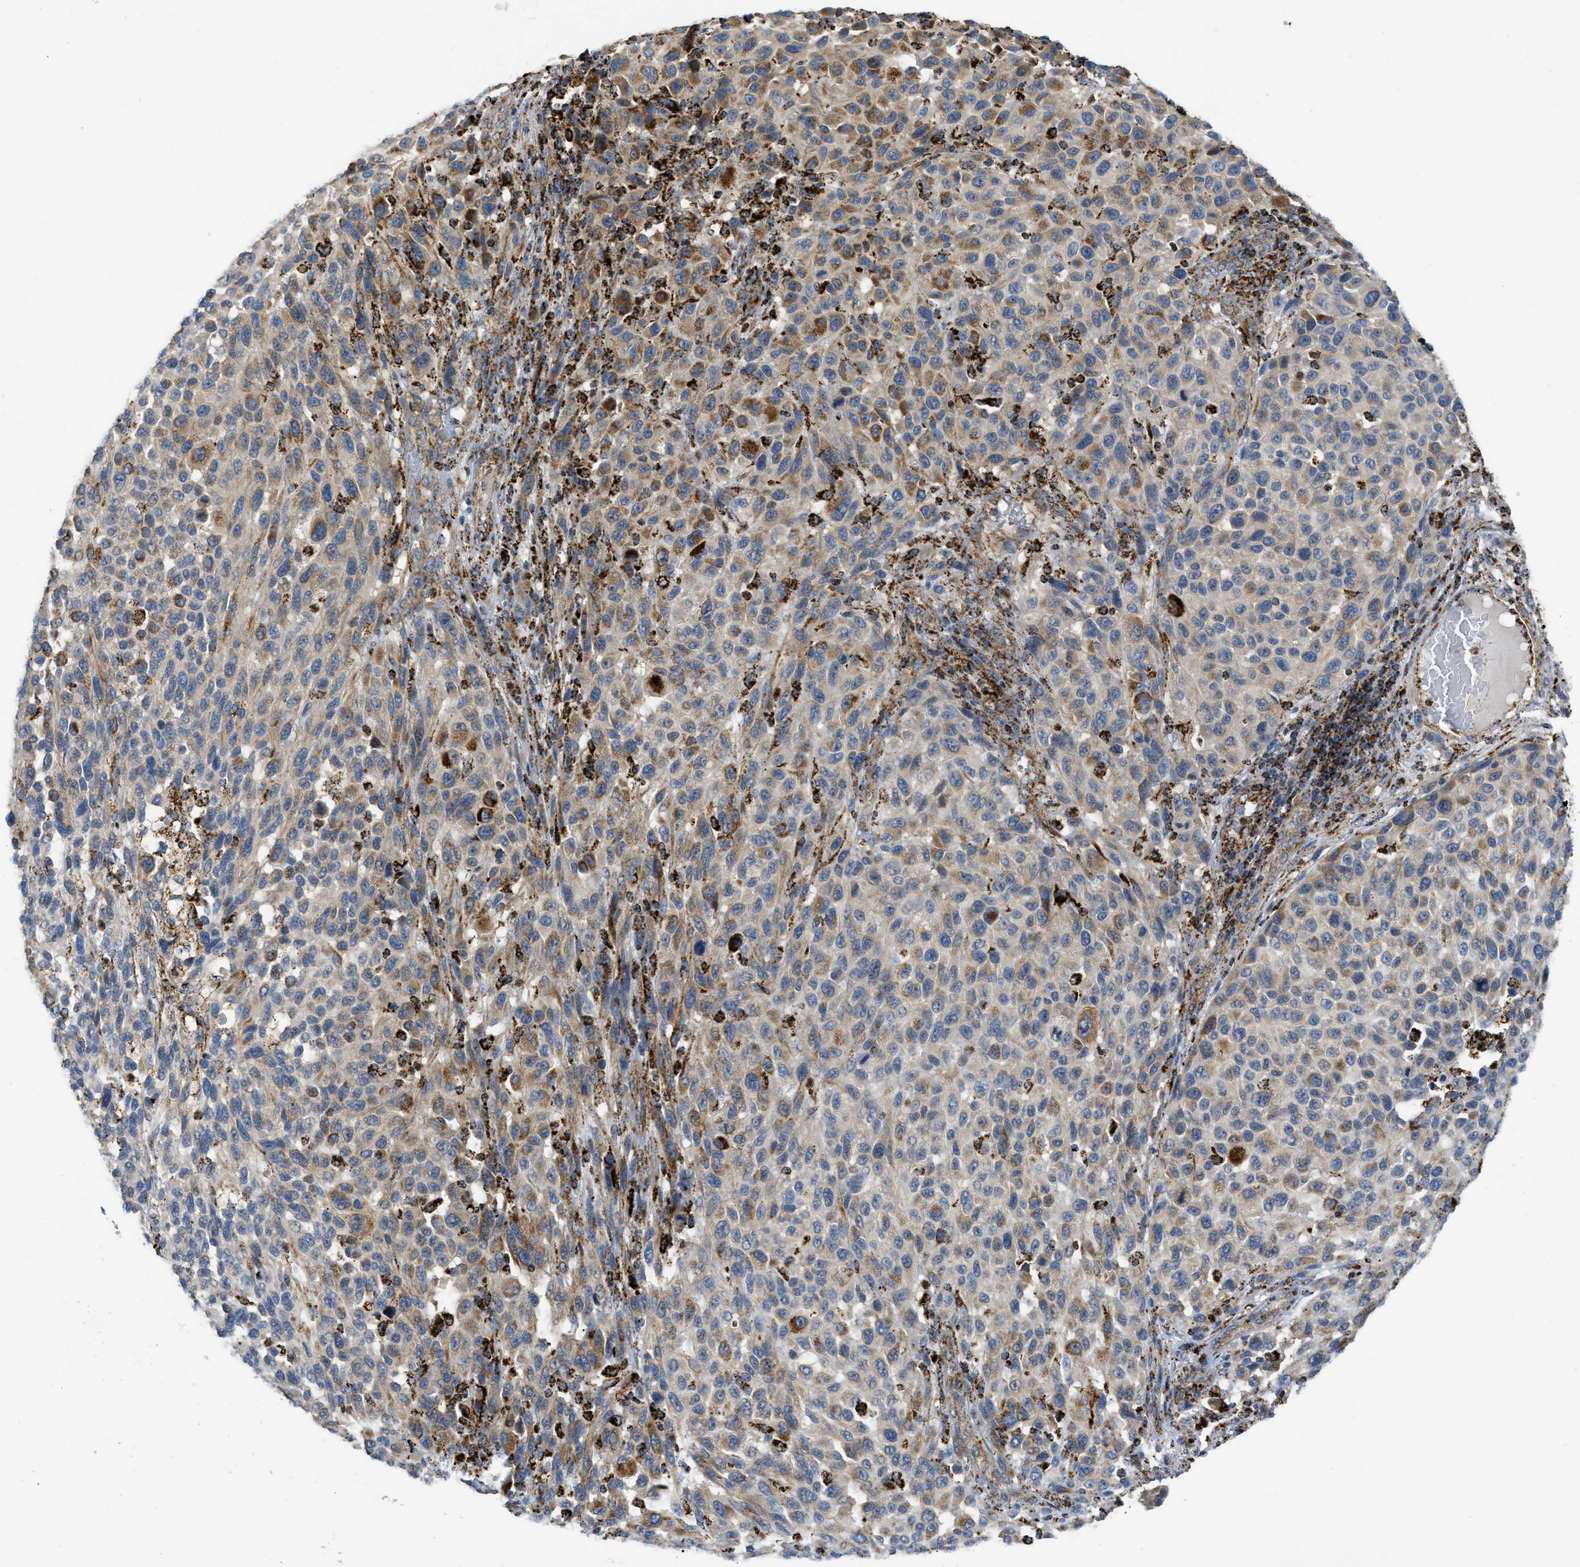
{"staining": {"intensity": "moderate", "quantity": ">75%", "location": "cytoplasmic/membranous"}, "tissue": "melanoma", "cell_type": "Tumor cells", "image_type": "cancer", "snomed": [{"axis": "morphology", "description": "Malignant melanoma, Metastatic site"}, {"axis": "topography", "description": "Lymph node"}], "caption": "Immunohistochemistry image of malignant melanoma (metastatic site) stained for a protein (brown), which exhibits medium levels of moderate cytoplasmic/membranous staining in approximately >75% of tumor cells.", "gene": "SQOR", "patient": {"sex": "male", "age": 61}}